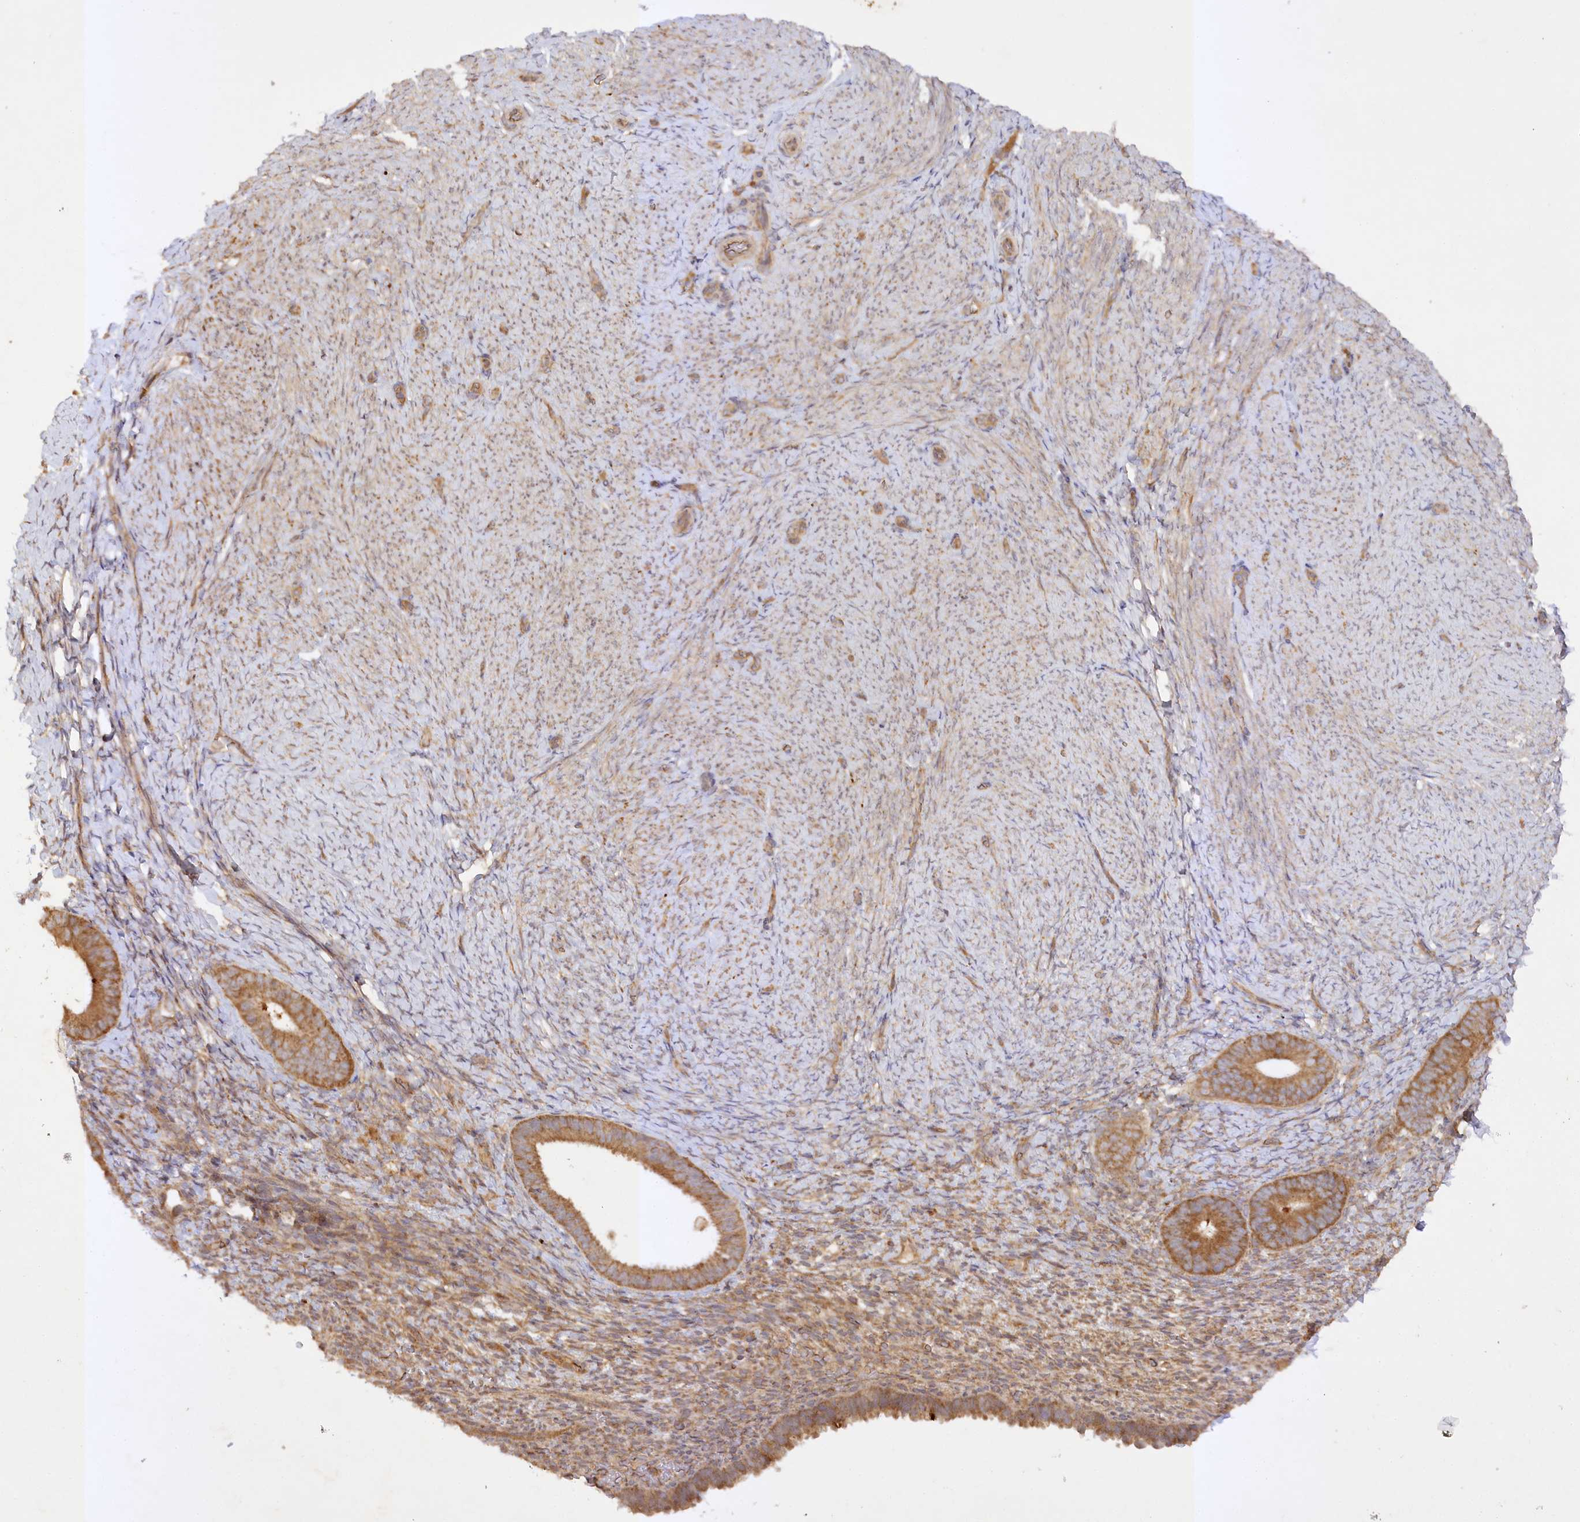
{"staining": {"intensity": "moderate", "quantity": "<25%", "location": "cytoplasmic/membranous"}, "tissue": "endometrium", "cell_type": "Cells in endometrial stroma", "image_type": "normal", "snomed": [{"axis": "morphology", "description": "Normal tissue, NOS"}, {"axis": "topography", "description": "Endometrium"}], "caption": "Unremarkable endometrium shows moderate cytoplasmic/membranous expression in approximately <25% of cells in endometrial stroma, visualized by immunohistochemistry.", "gene": "TRAF3IP1", "patient": {"sex": "female", "age": 65}}